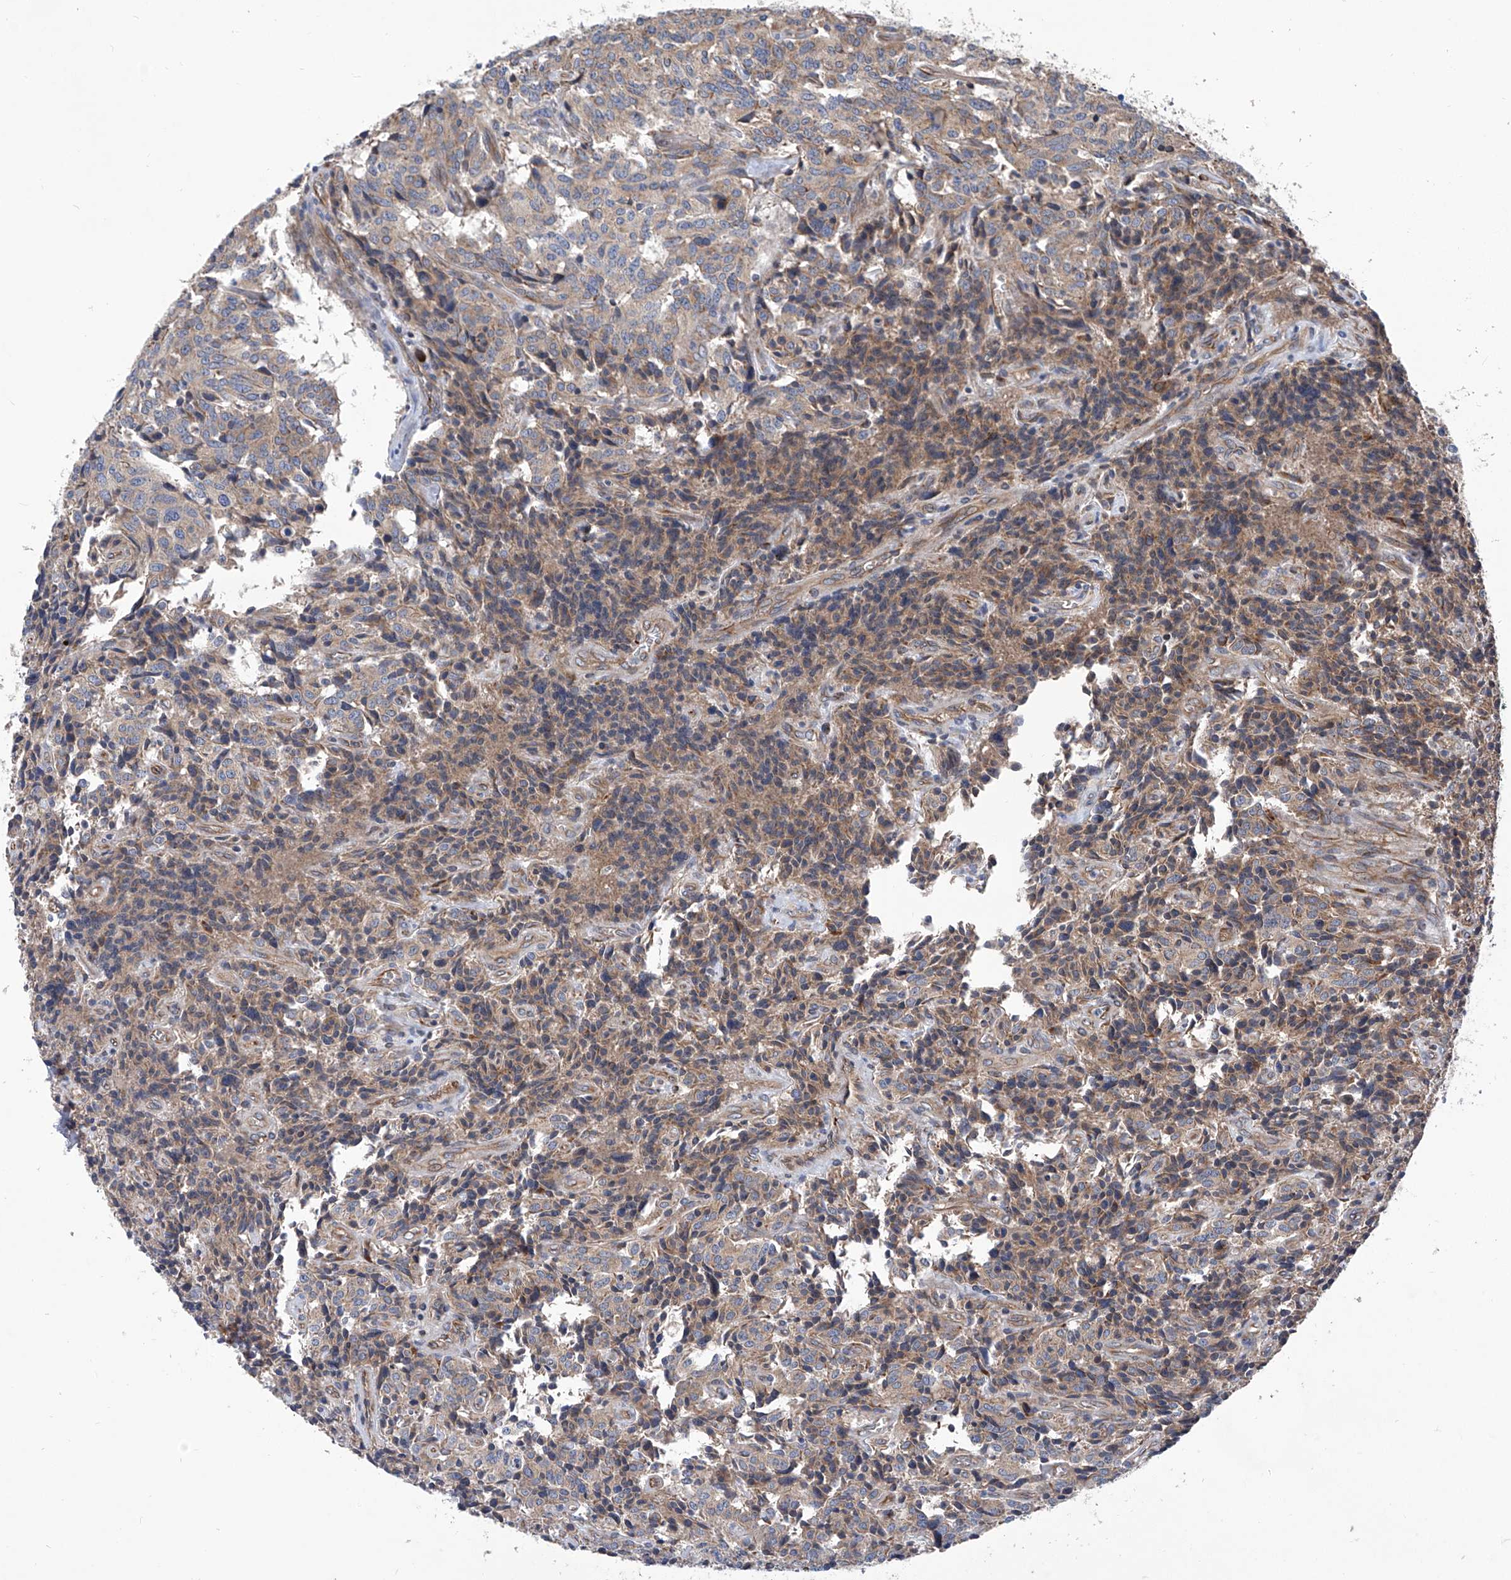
{"staining": {"intensity": "weak", "quantity": "<25%", "location": "cytoplasmic/membranous"}, "tissue": "carcinoid", "cell_type": "Tumor cells", "image_type": "cancer", "snomed": [{"axis": "morphology", "description": "Carcinoid, malignant, NOS"}, {"axis": "topography", "description": "Lung"}], "caption": "Carcinoid (malignant) was stained to show a protein in brown. There is no significant positivity in tumor cells.", "gene": "ASCC3", "patient": {"sex": "female", "age": 46}}